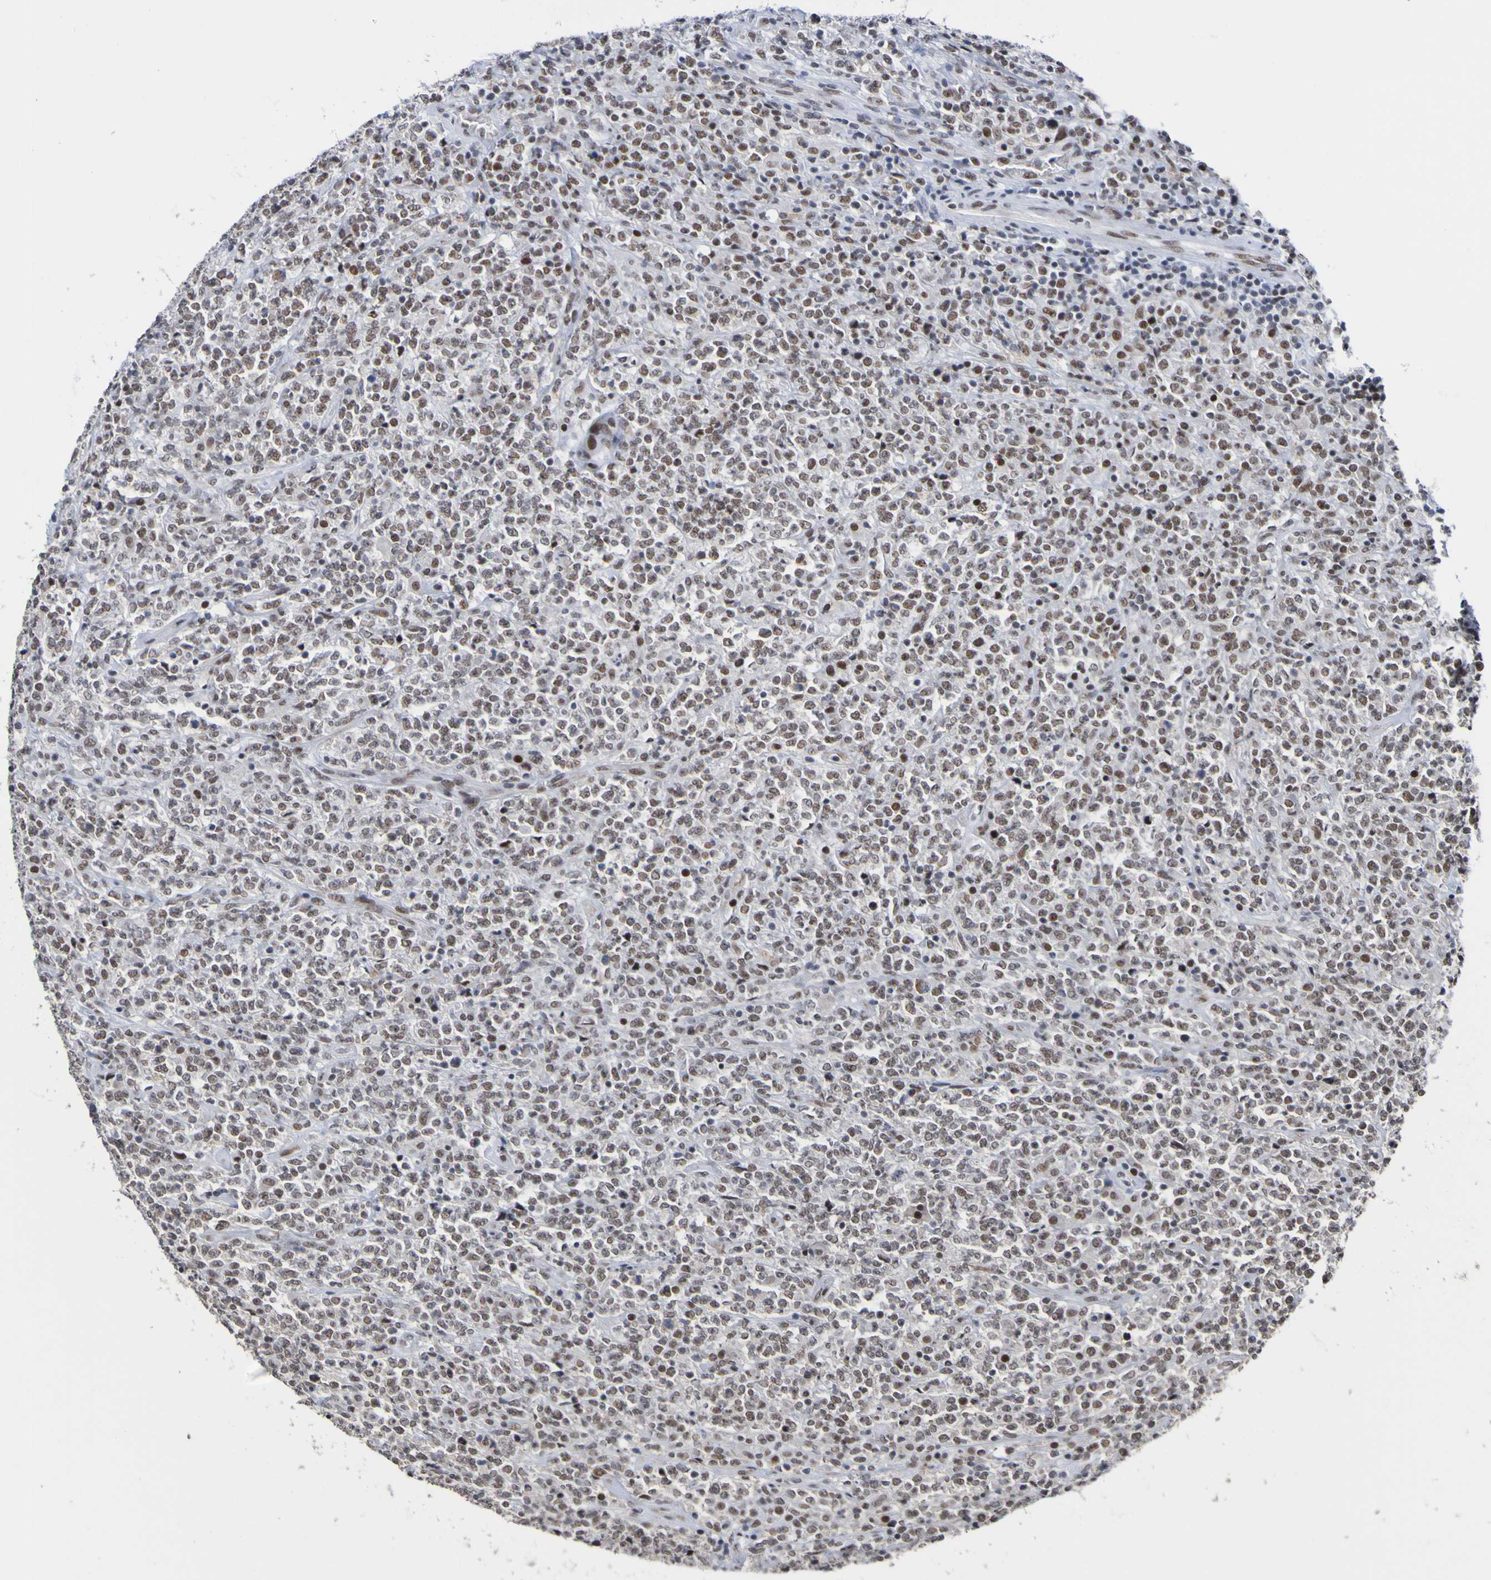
{"staining": {"intensity": "strong", "quantity": "<25%", "location": "nuclear"}, "tissue": "lymphoma", "cell_type": "Tumor cells", "image_type": "cancer", "snomed": [{"axis": "morphology", "description": "Malignant lymphoma, non-Hodgkin's type, High grade"}, {"axis": "topography", "description": "Soft tissue"}], "caption": "A brown stain labels strong nuclear expression of a protein in human lymphoma tumor cells.", "gene": "CDC5L", "patient": {"sex": "male", "age": 18}}